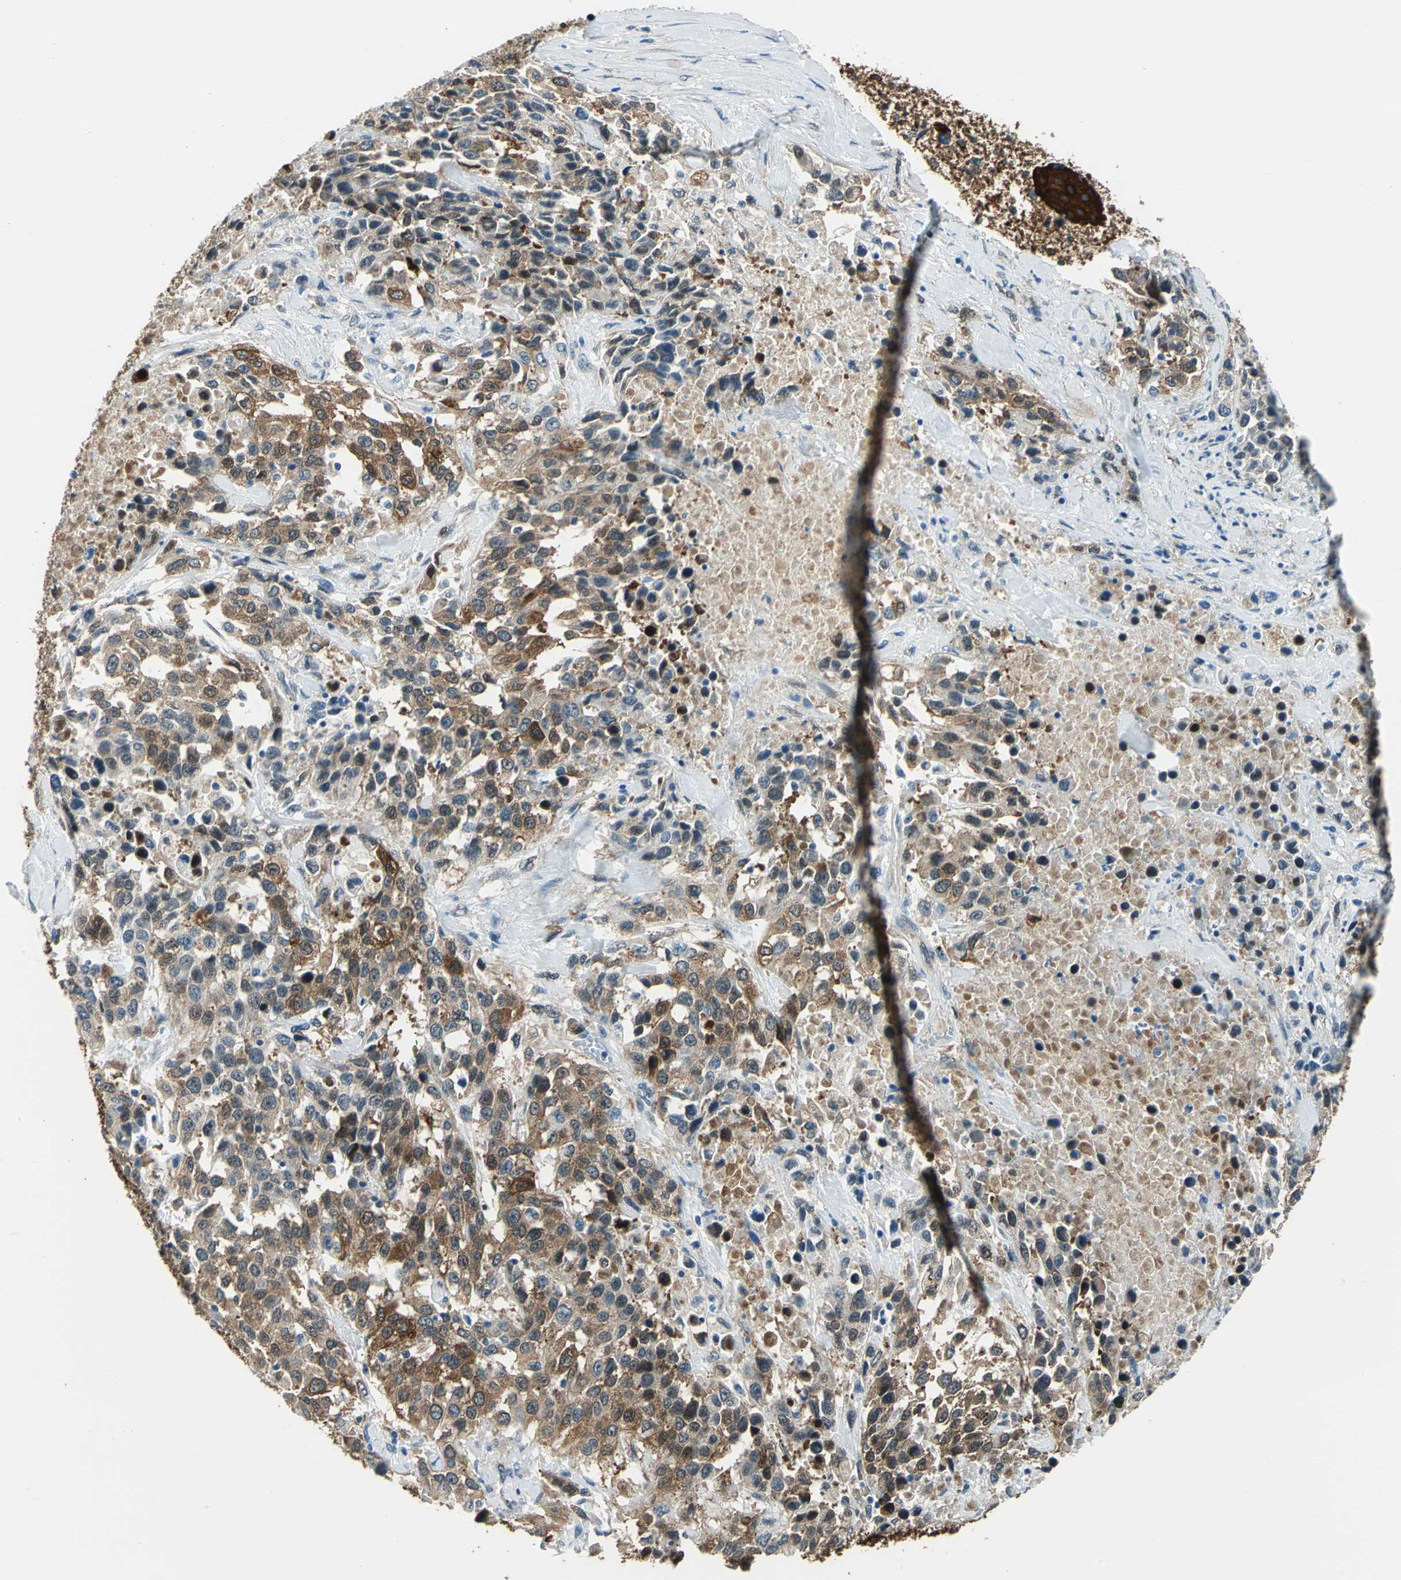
{"staining": {"intensity": "moderate", "quantity": ">75%", "location": "cytoplasmic/membranous"}, "tissue": "urothelial cancer", "cell_type": "Tumor cells", "image_type": "cancer", "snomed": [{"axis": "morphology", "description": "Urothelial carcinoma, High grade"}, {"axis": "topography", "description": "Urinary bladder"}], "caption": "Brown immunohistochemical staining in urothelial cancer demonstrates moderate cytoplasmic/membranous positivity in approximately >75% of tumor cells.", "gene": "HSPB1", "patient": {"sex": "female", "age": 80}}